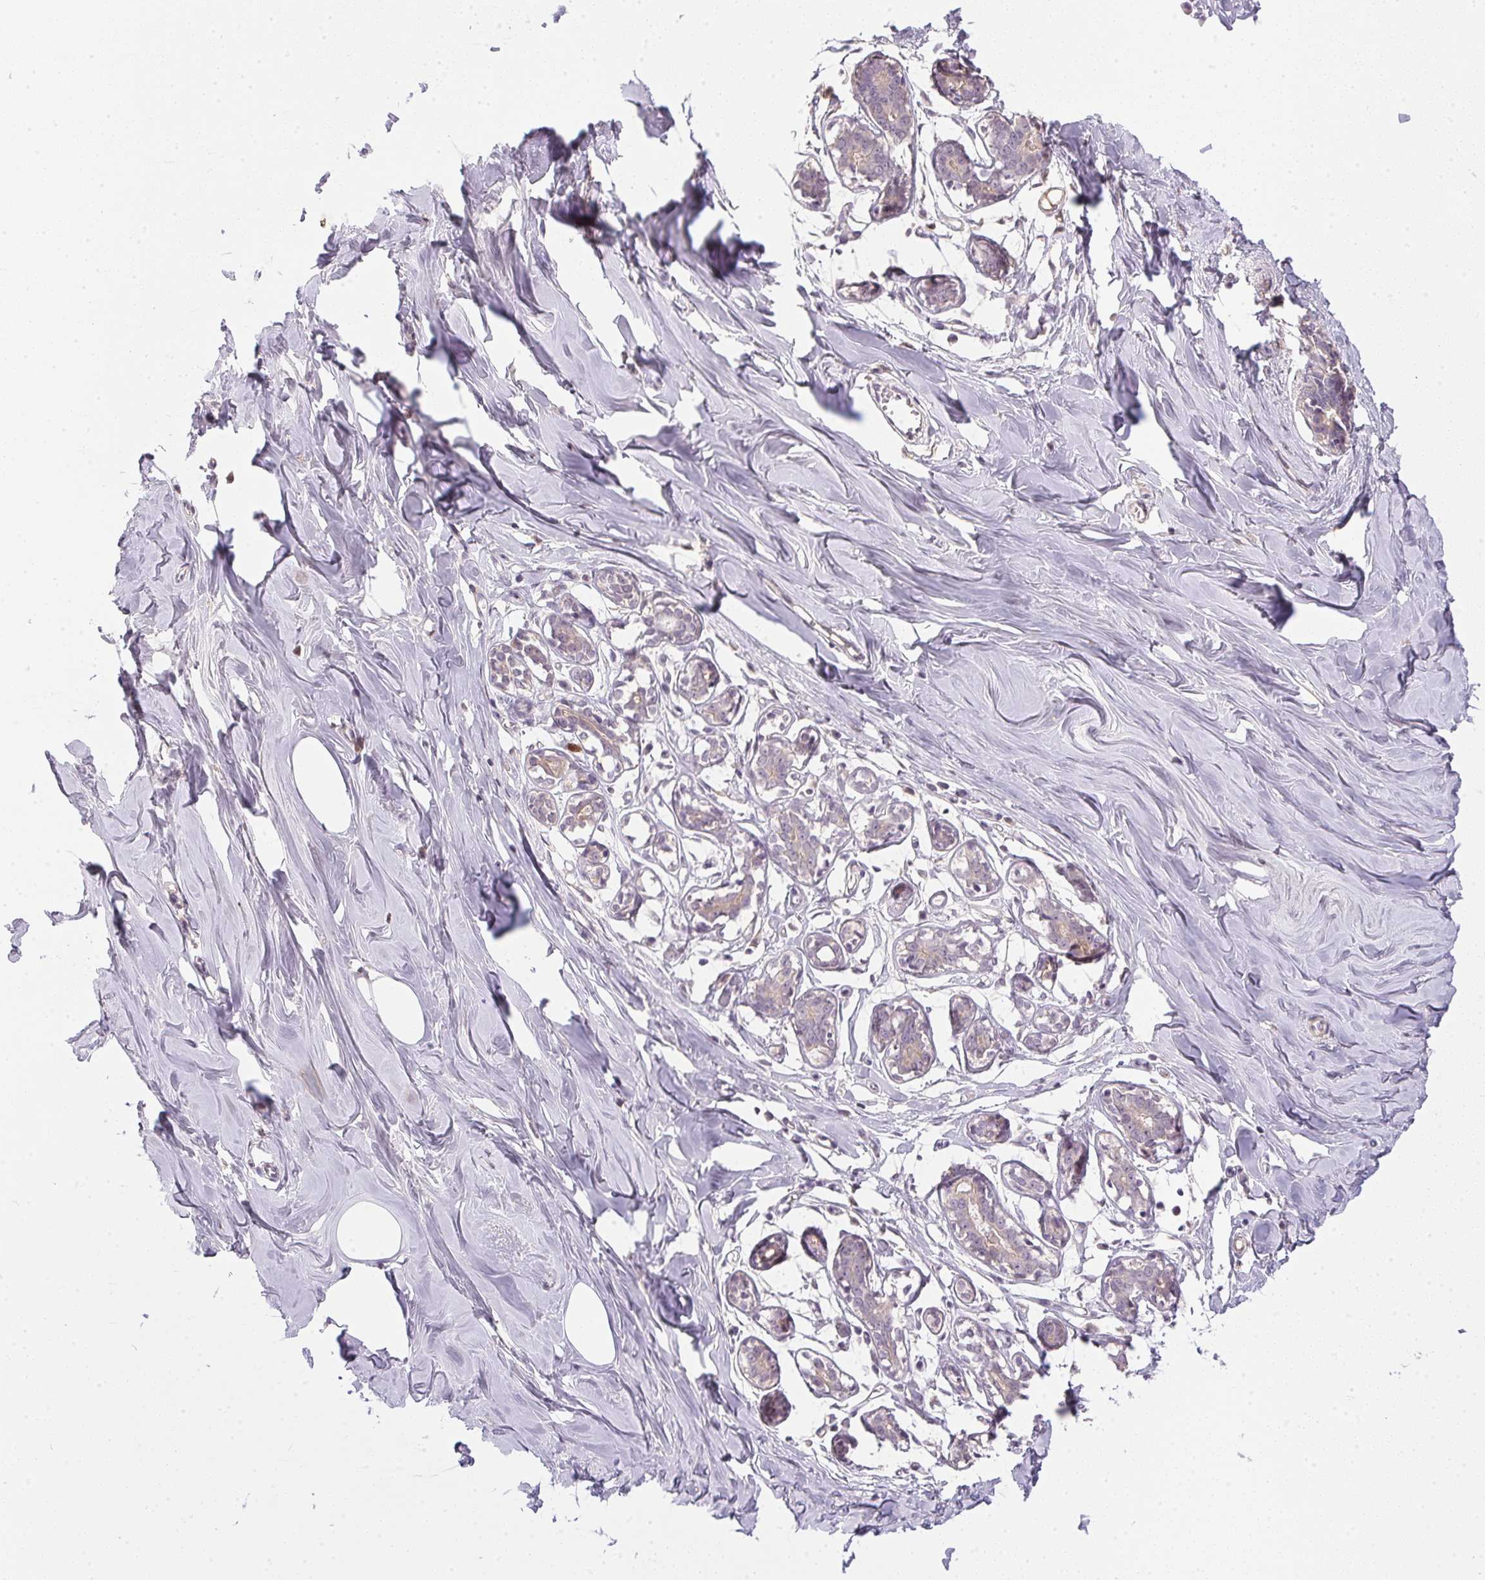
{"staining": {"intensity": "negative", "quantity": "none", "location": "none"}, "tissue": "breast", "cell_type": "Adipocytes", "image_type": "normal", "snomed": [{"axis": "morphology", "description": "Normal tissue, NOS"}, {"axis": "topography", "description": "Breast"}], "caption": "High magnification brightfield microscopy of benign breast stained with DAB (3,3'-diaminobenzidine) (brown) and counterstained with hematoxylin (blue): adipocytes show no significant positivity. Brightfield microscopy of immunohistochemistry stained with DAB (brown) and hematoxylin (blue), captured at high magnification.", "gene": "CFAP92", "patient": {"sex": "female", "age": 27}}